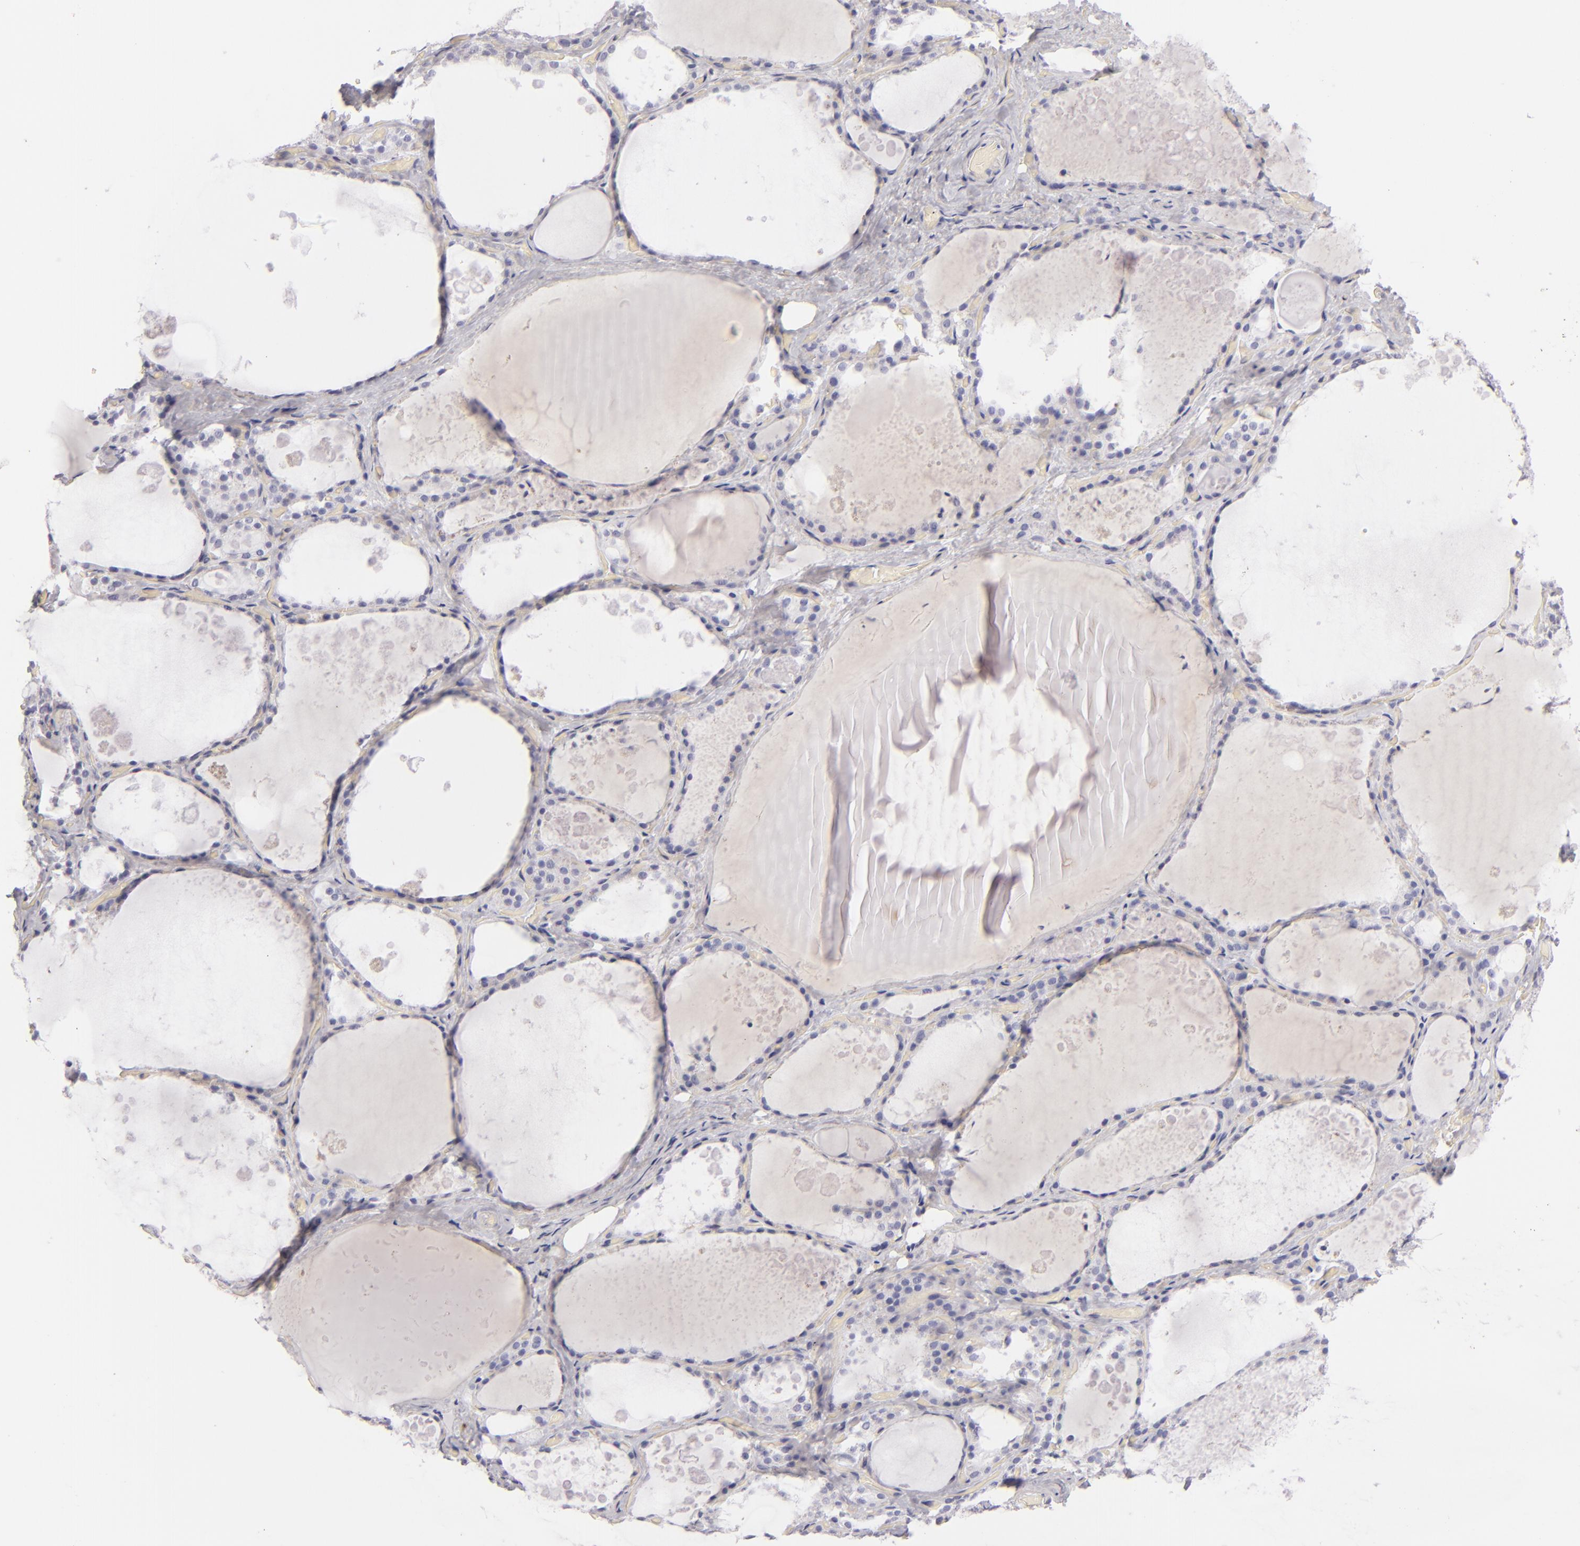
{"staining": {"intensity": "negative", "quantity": "none", "location": "none"}, "tissue": "thyroid gland", "cell_type": "Glandular cells", "image_type": "normal", "snomed": [{"axis": "morphology", "description": "Normal tissue, NOS"}, {"axis": "topography", "description": "Thyroid gland"}], "caption": "IHC of unremarkable human thyroid gland displays no expression in glandular cells. (DAB IHC, high magnification).", "gene": "F13A1", "patient": {"sex": "male", "age": 61}}